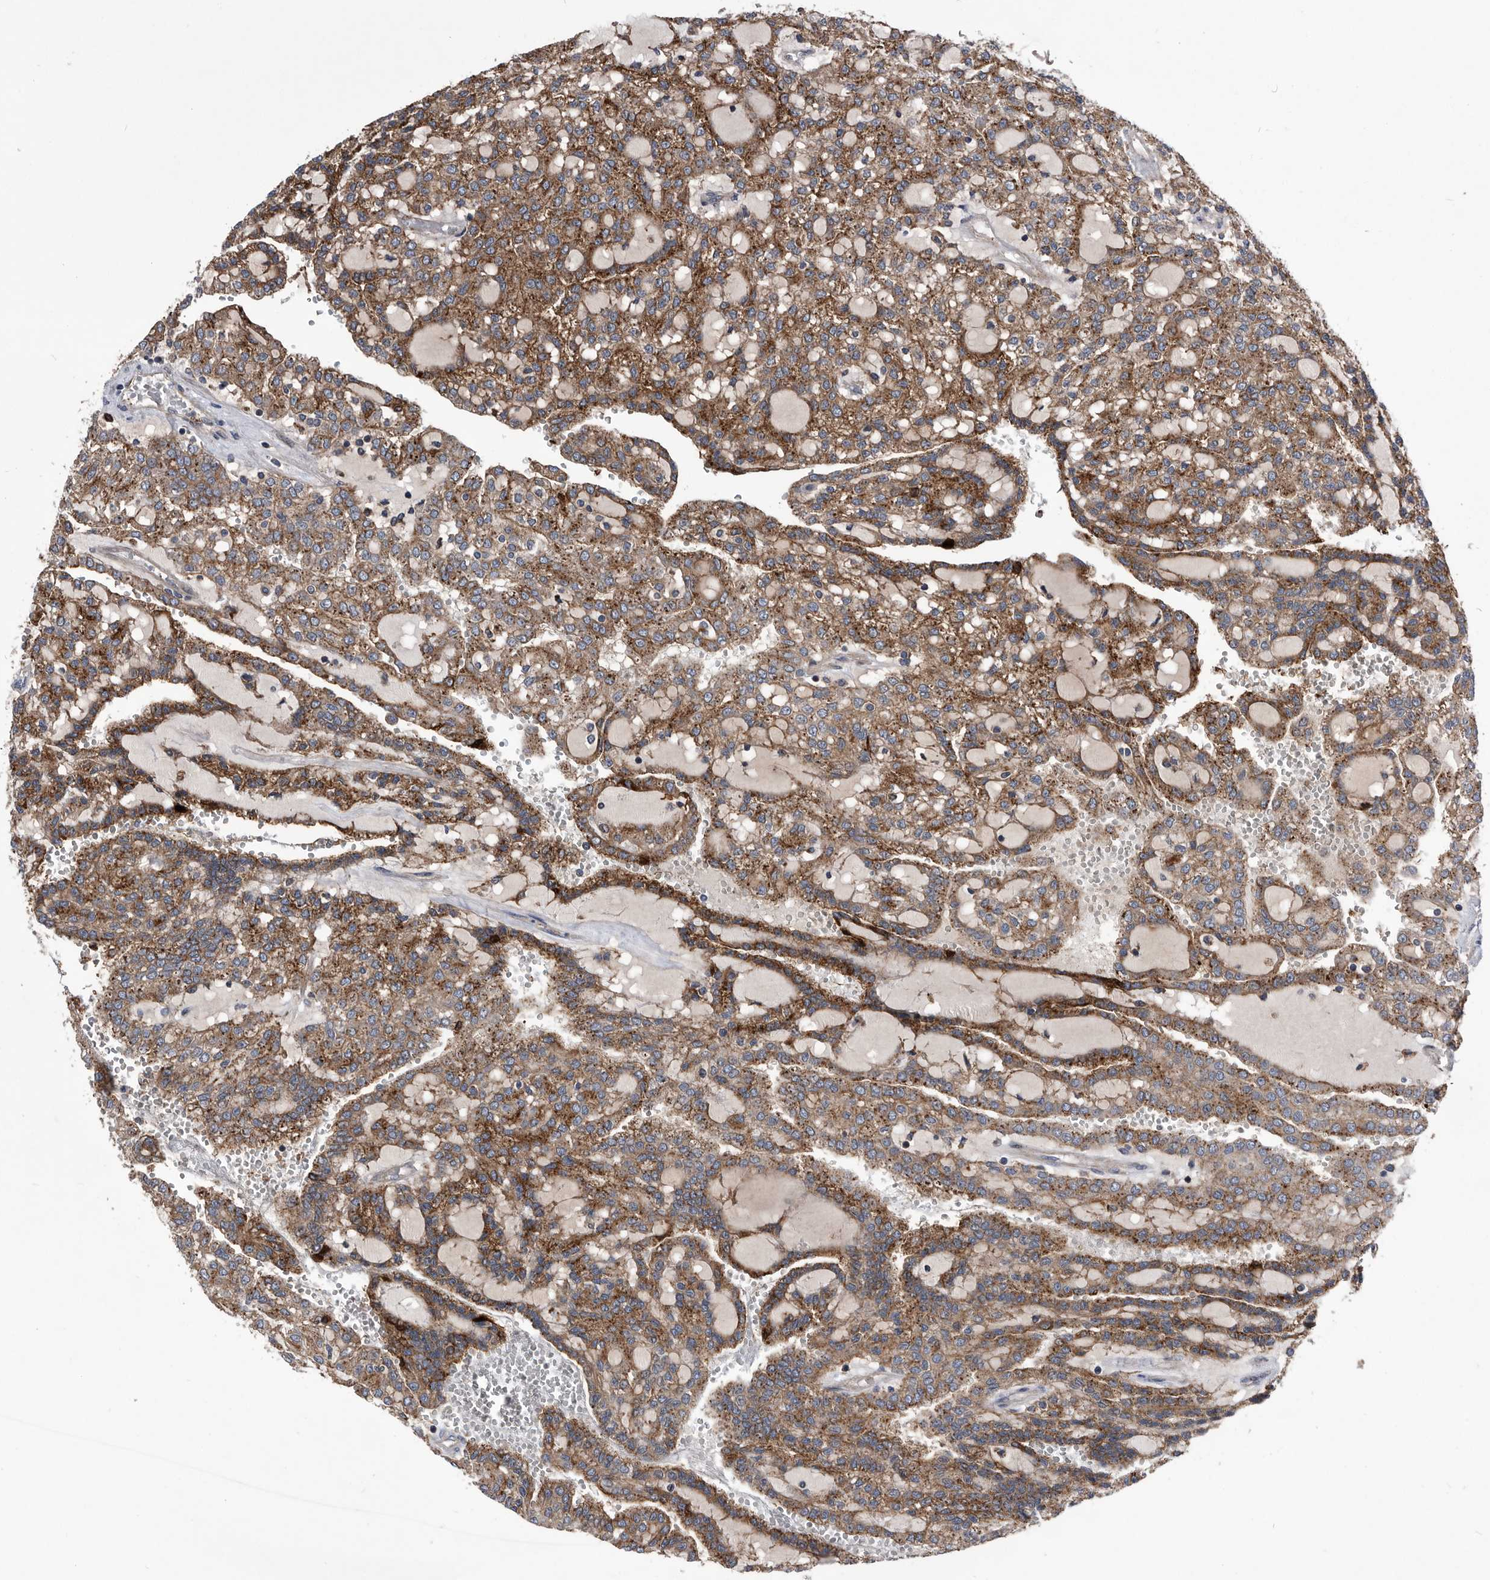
{"staining": {"intensity": "moderate", "quantity": ">75%", "location": "cytoplasmic/membranous"}, "tissue": "renal cancer", "cell_type": "Tumor cells", "image_type": "cancer", "snomed": [{"axis": "morphology", "description": "Adenocarcinoma, NOS"}, {"axis": "topography", "description": "Kidney"}], "caption": "Brown immunohistochemical staining in adenocarcinoma (renal) displays moderate cytoplasmic/membranous expression in approximately >75% of tumor cells. (IHC, brightfield microscopy, high magnification).", "gene": "BAIAP3", "patient": {"sex": "male", "age": 63}}